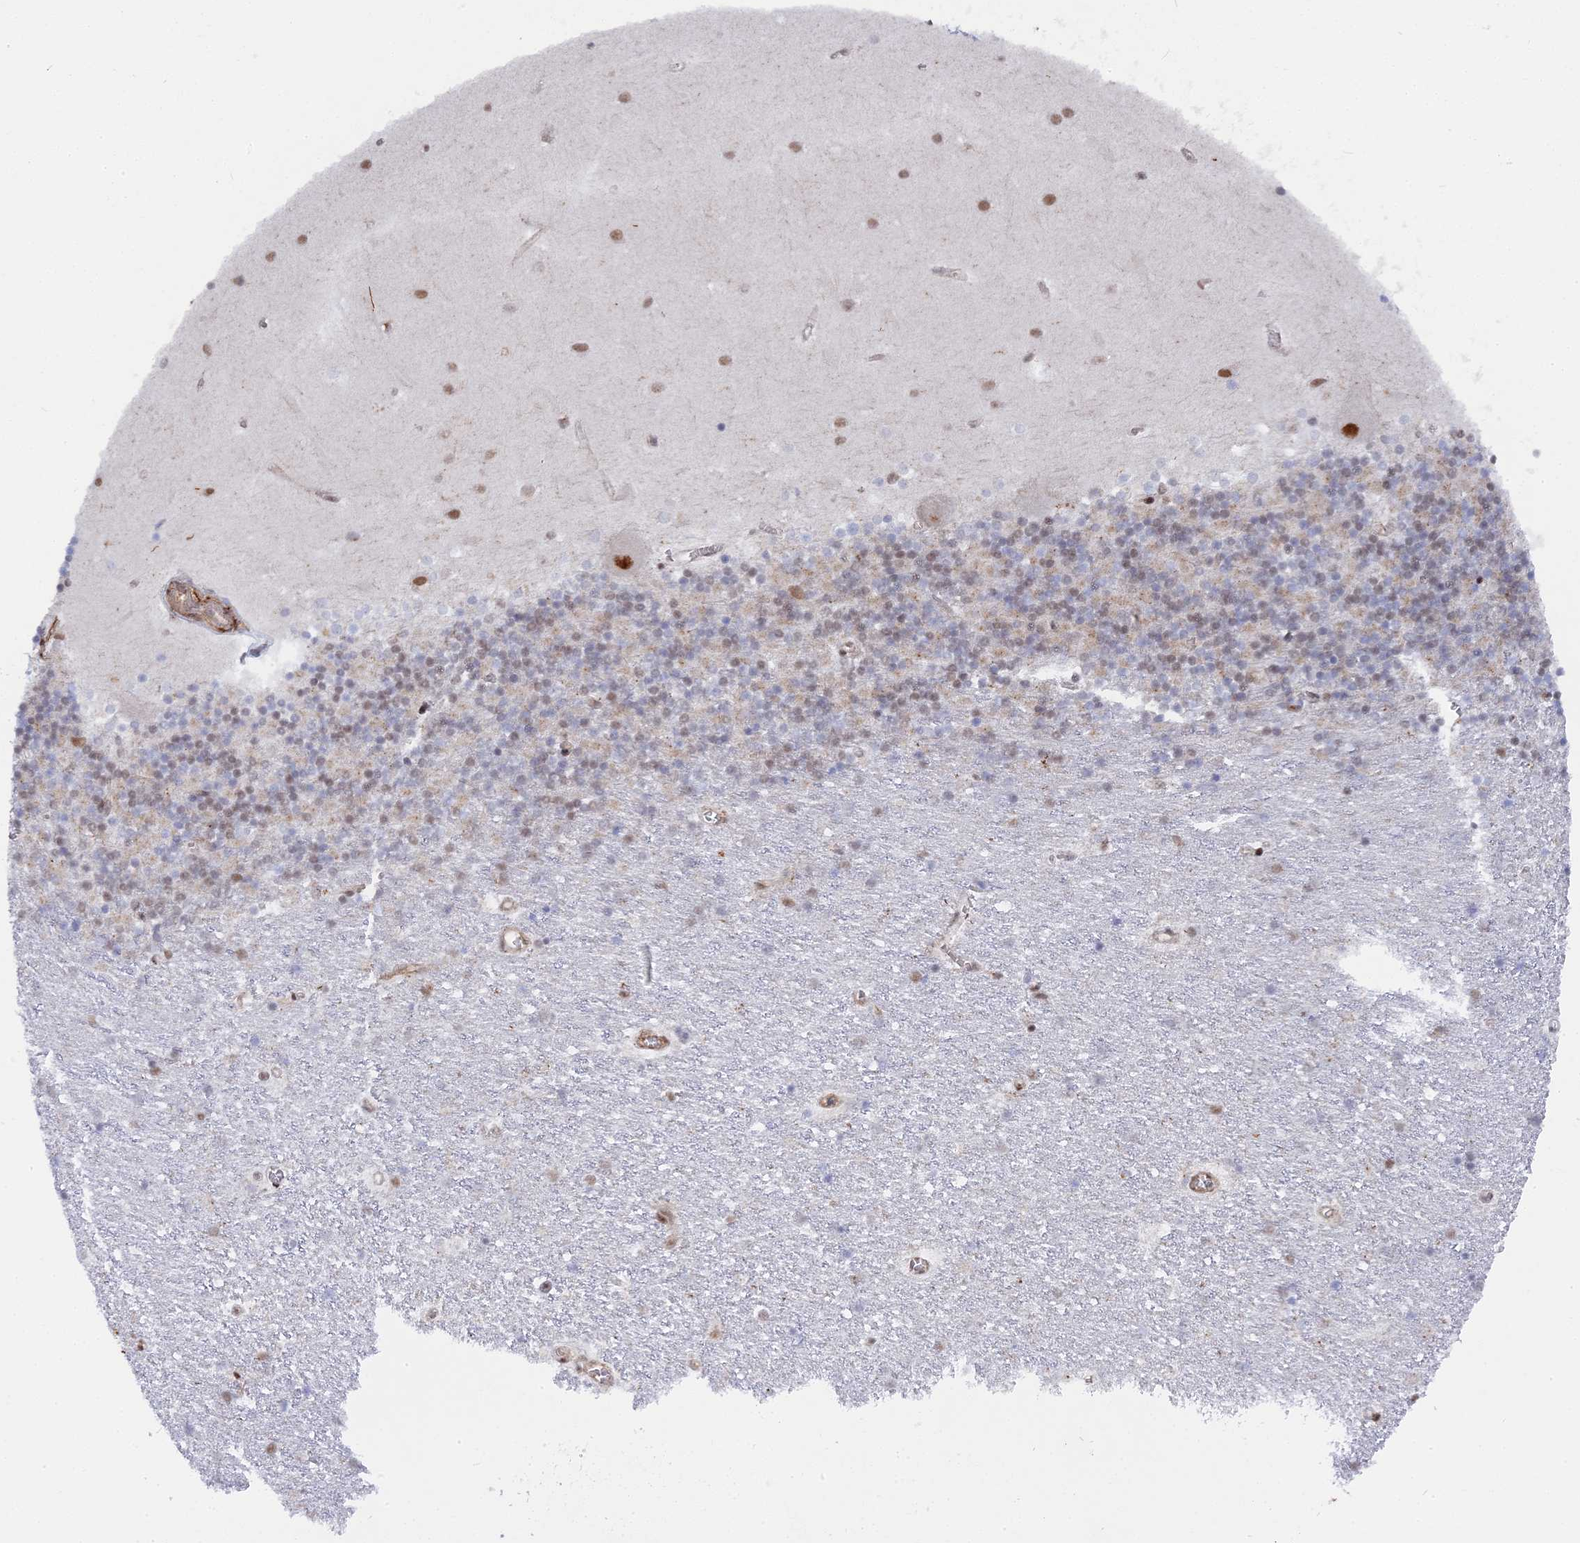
{"staining": {"intensity": "weak", "quantity": "25%-75%", "location": "nuclear"}, "tissue": "cerebellum", "cell_type": "Cells in granular layer", "image_type": "normal", "snomed": [{"axis": "morphology", "description": "Normal tissue, NOS"}, {"axis": "topography", "description": "Cerebellum"}], "caption": "IHC photomicrograph of benign cerebellum: cerebellum stained using immunohistochemistry (IHC) reveals low levels of weak protein expression localized specifically in the nuclear of cells in granular layer, appearing as a nuclear brown color.", "gene": "CCDC85A", "patient": {"sex": "male", "age": 54}}